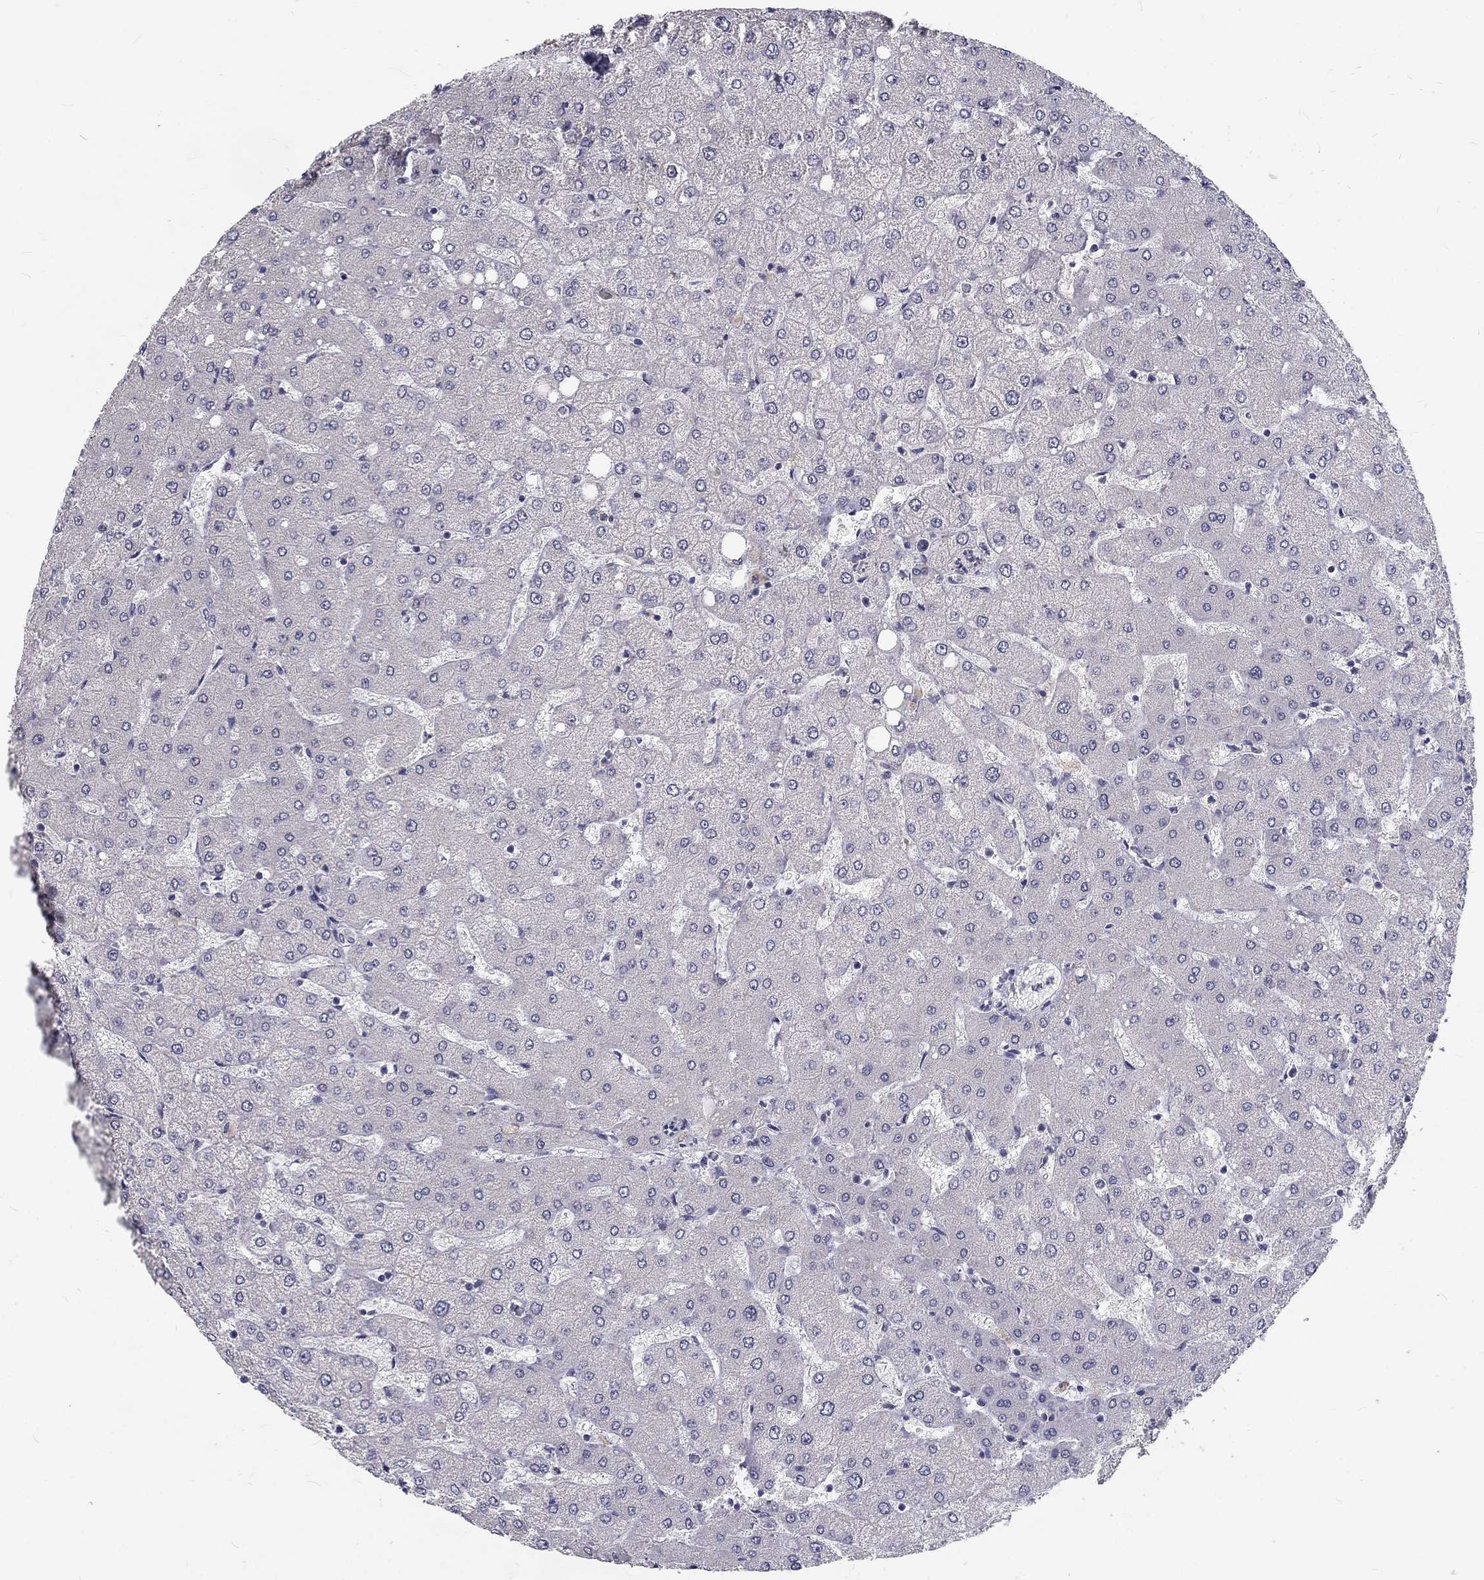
{"staining": {"intensity": "negative", "quantity": "none", "location": "none"}, "tissue": "liver", "cell_type": "Cholangiocytes", "image_type": "normal", "snomed": [{"axis": "morphology", "description": "Normal tissue, NOS"}, {"axis": "topography", "description": "Liver"}], "caption": "DAB immunohistochemical staining of normal human liver reveals no significant expression in cholangiocytes.", "gene": "NOS1", "patient": {"sex": "female", "age": 54}}